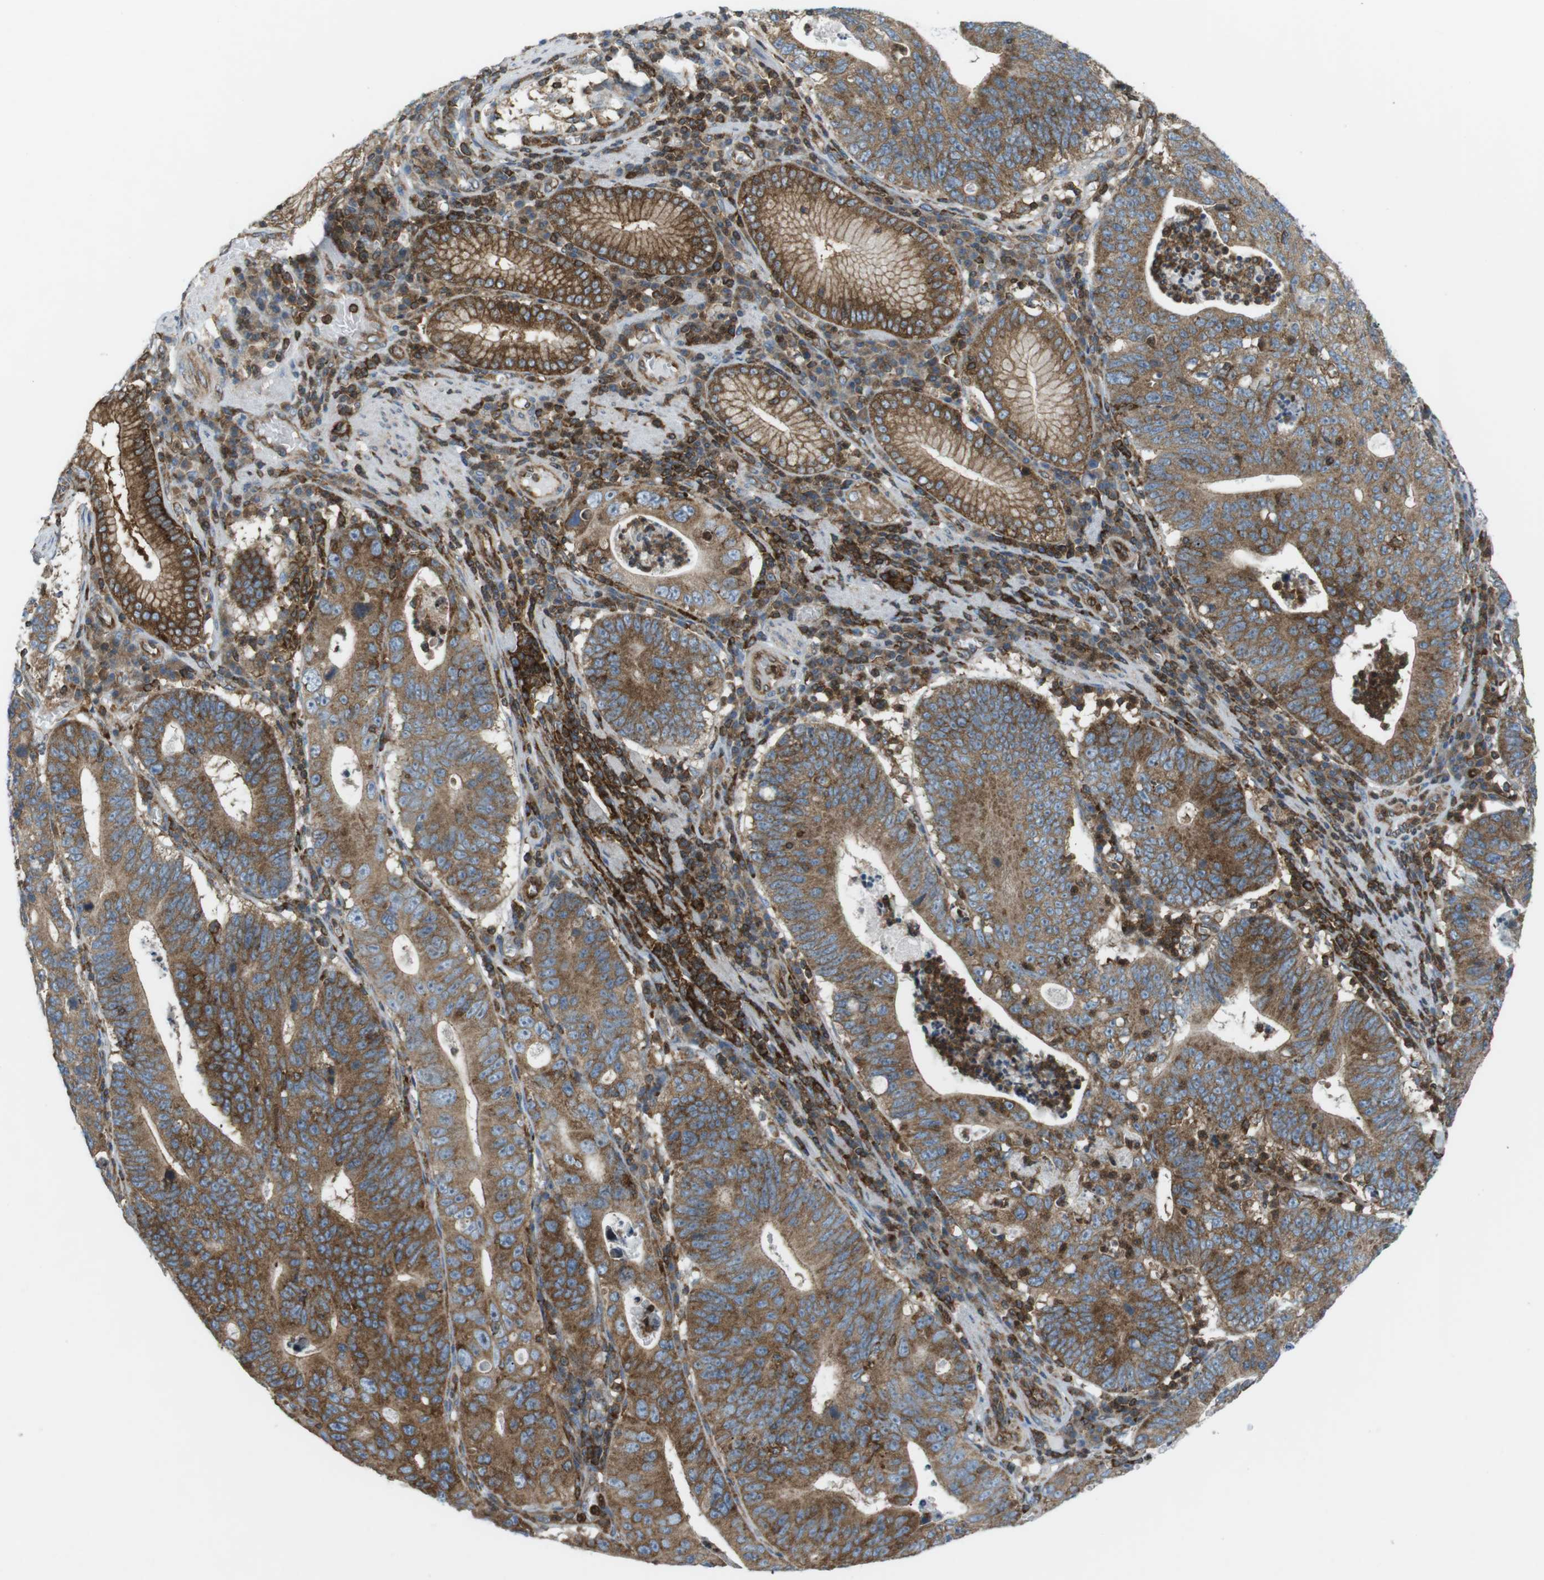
{"staining": {"intensity": "moderate", "quantity": ">75%", "location": "cytoplasmic/membranous"}, "tissue": "stomach cancer", "cell_type": "Tumor cells", "image_type": "cancer", "snomed": [{"axis": "morphology", "description": "Adenocarcinoma, NOS"}, {"axis": "topography", "description": "Stomach"}], "caption": "The immunohistochemical stain highlights moderate cytoplasmic/membranous expression in tumor cells of stomach cancer (adenocarcinoma) tissue. (DAB (3,3'-diaminobenzidine) = brown stain, brightfield microscopy at high magnification).", "gene": "FLII", "patient": {"sex": "male", "age": 59}}